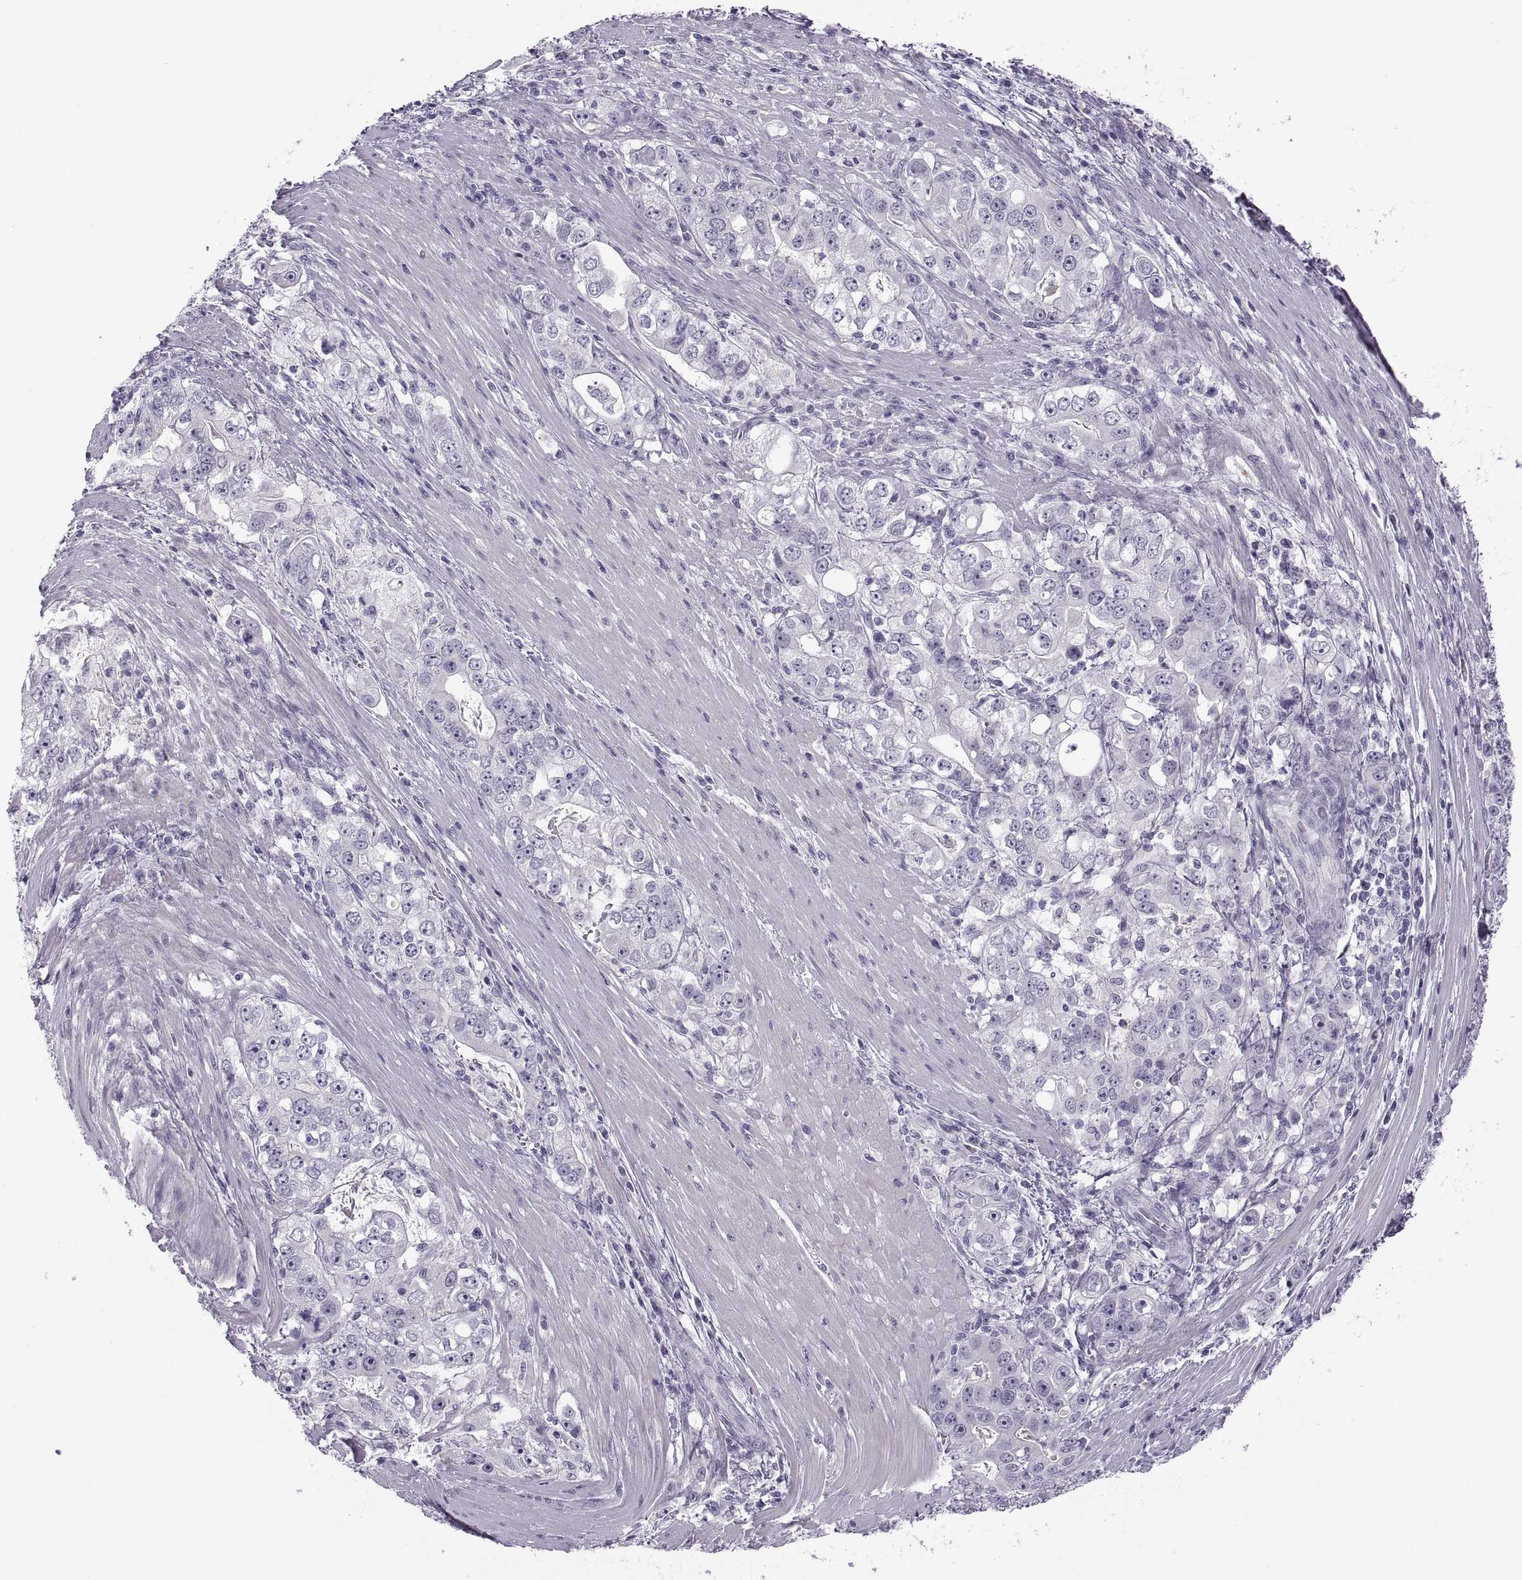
{"staining": {"intensity": "negative", "quantity": "none", "location": "none"}, "tissue": "stomach cancer", "cell_type": "Tumor cells", "image_type": "cancer", "snomed": [{"axis": "morphology", "description": "Adenocarcinoma, NOS"}, {"axis": "topography", "description": "Stomach, lower"}], "caption": "Immunohistochemistry histopathology image of stomach cancer (adenocarcinoma) stained for a protein (brown), which exhibits no positivity in tumor cells.", "gene": "C3orf22", "patient": {"sex": "female", "age": 72}}